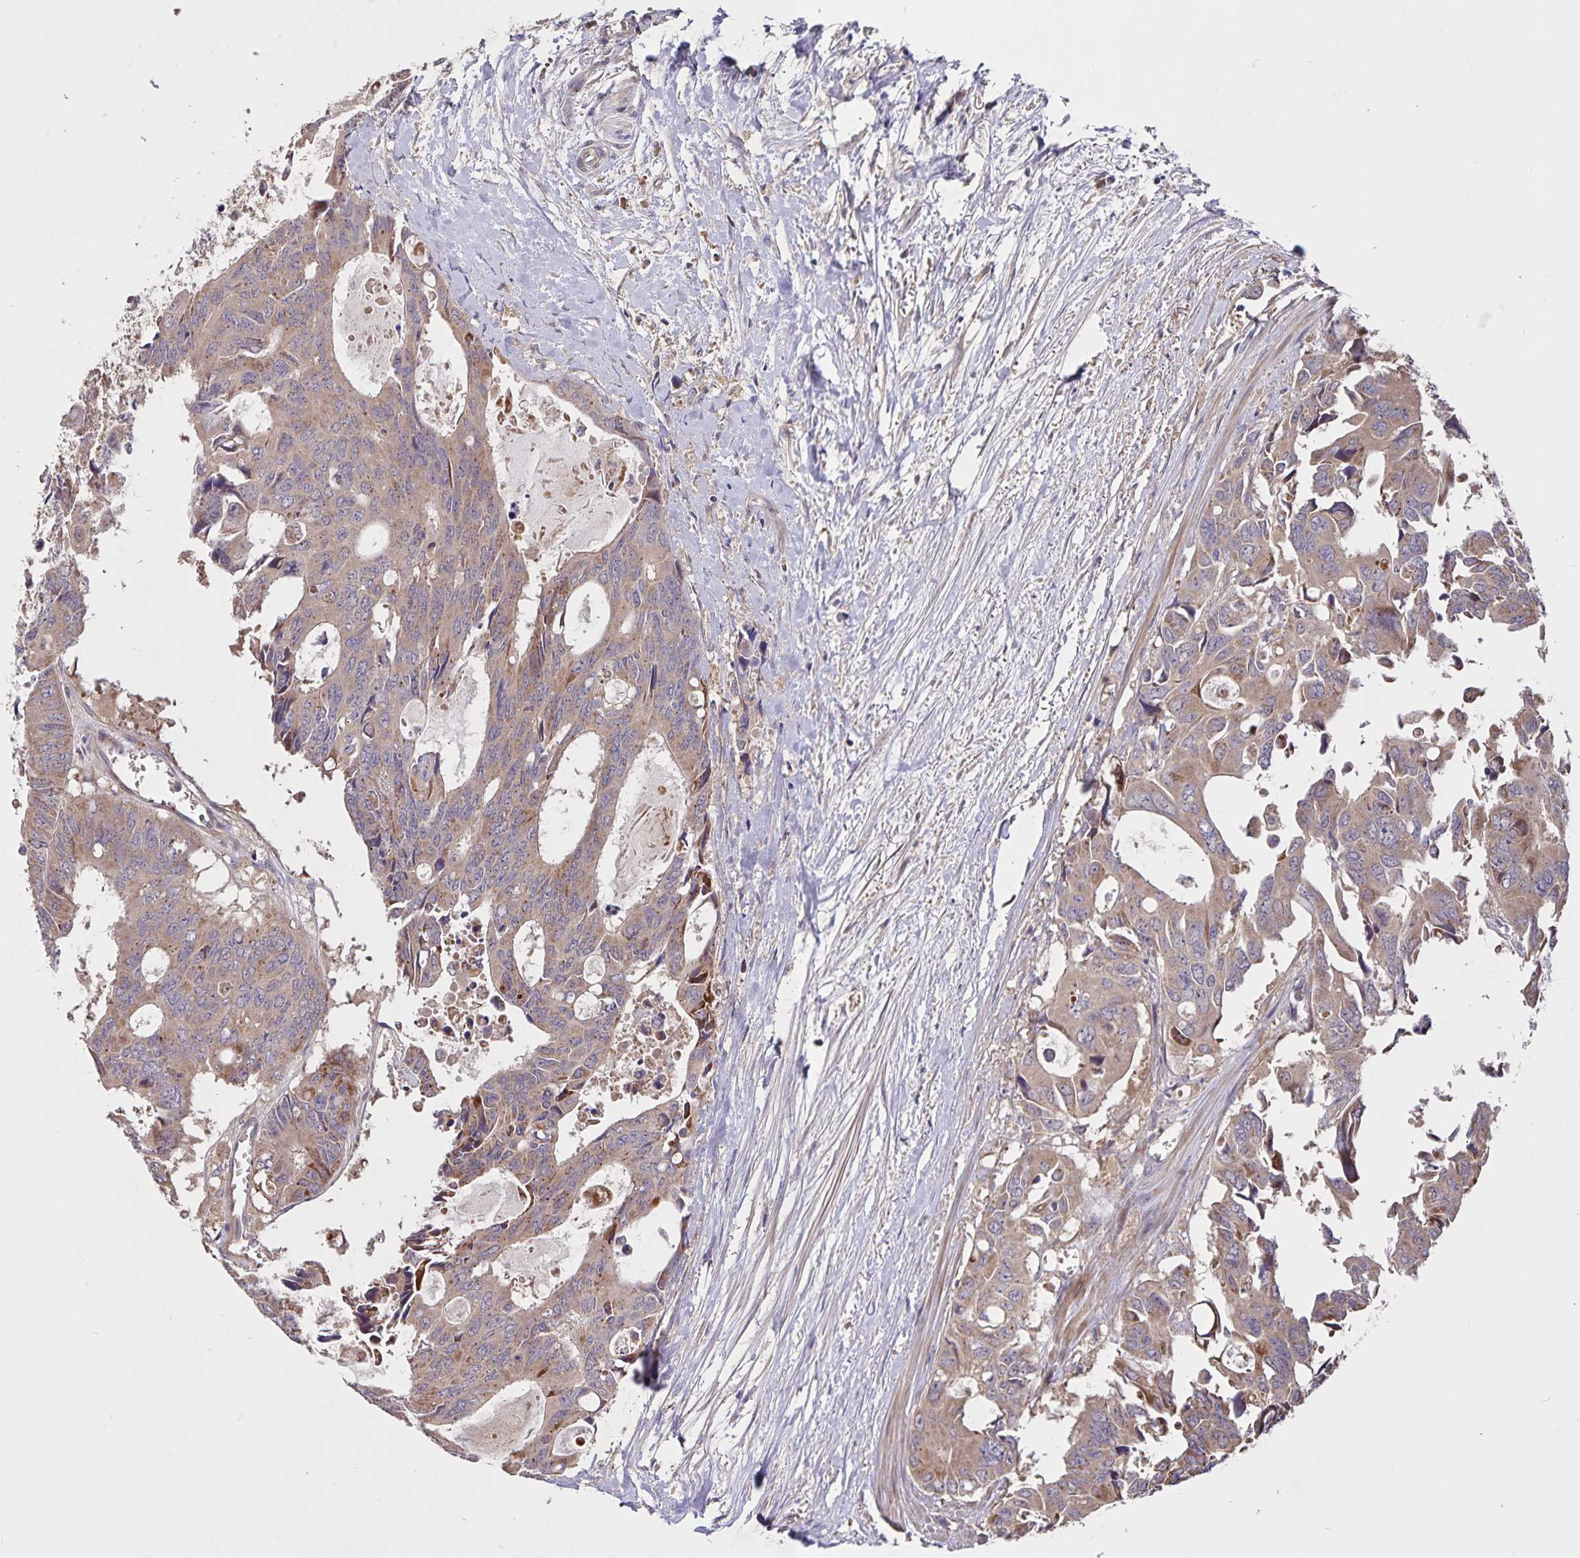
{"staining": {"intensity": "weak", "quantity": ">75%", "location": "cytoplasmic/membranous"}, "tissue": "colorectal cancer", "cell_type": "Tumor cells", "image_type": "cancer", "snomed": [{"axis": "morphology", "description": "Adenocarcinoma, NOS"}, {"axis": "topography", "description": "Rectum"}], "caption": "Weak cytoplasmic/membranous protein expression is seen in approximately >75% of tumor cells in colorectal cancer.", "gene": "FBXL16", "patient": {"sex": "male", "age": 76}}